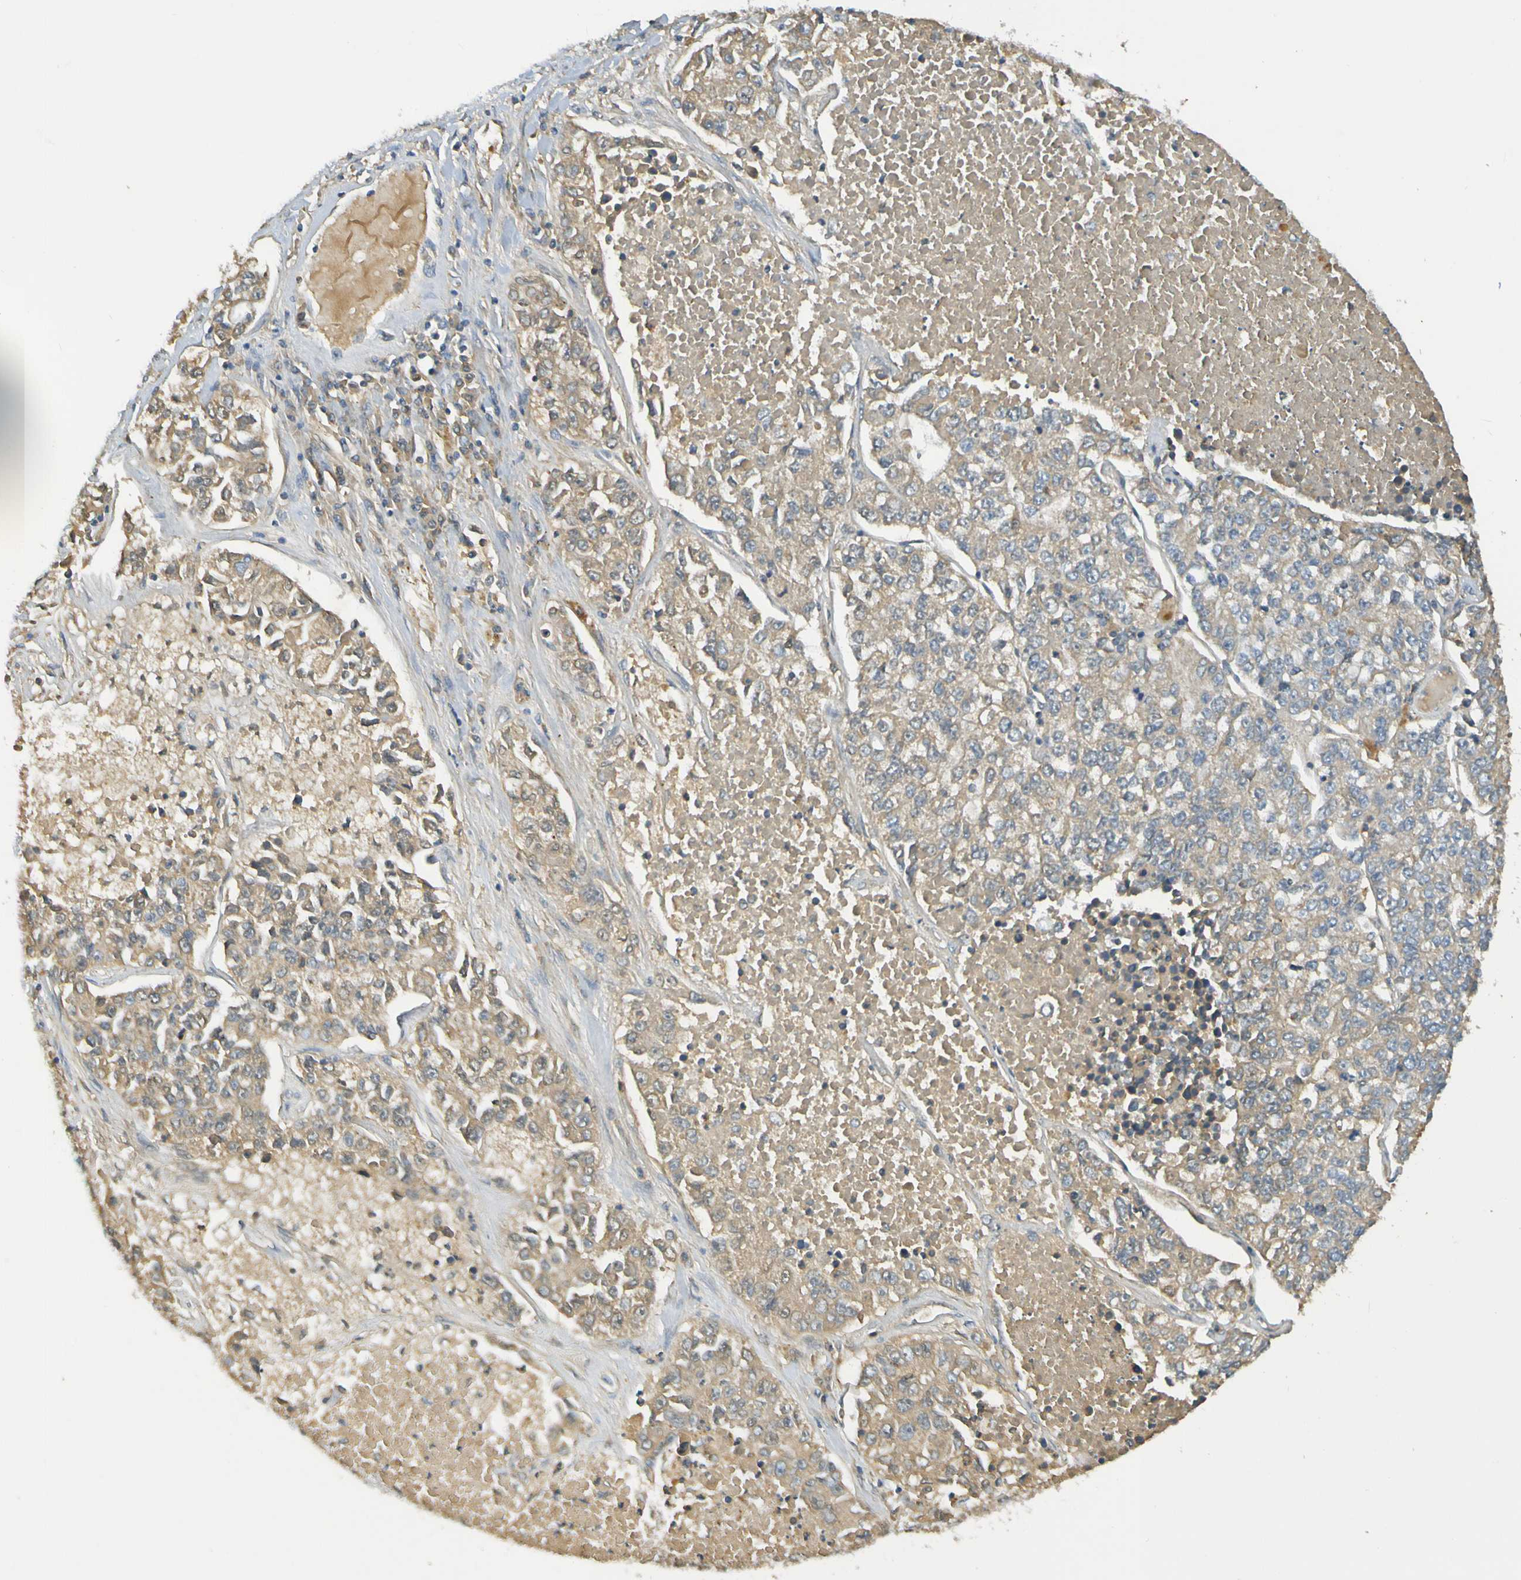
{"staining": {"intensity": "moderate", "quantity": ">75%", "location": "cytoplasmic/membranous"}, "tissue": "lung cancer", "cell_type": "Tumor cells", "image_type": "cancer", "snomed": [{"axis": "morphology", "description": "Adenocarcinoma, NOS"}, {"axis": "topography", "description": "Lung"}], "caption": "A high-resolution image shows immunohistochemistry (IHC) staining of lung cancer (adenocarcinoma), which demonstrates moderate cytoplasmic/membranous positivity in approximately >75% of tumor cells.", "gene": "C1QA", "patient": {"sex": "male", "age": 49}}